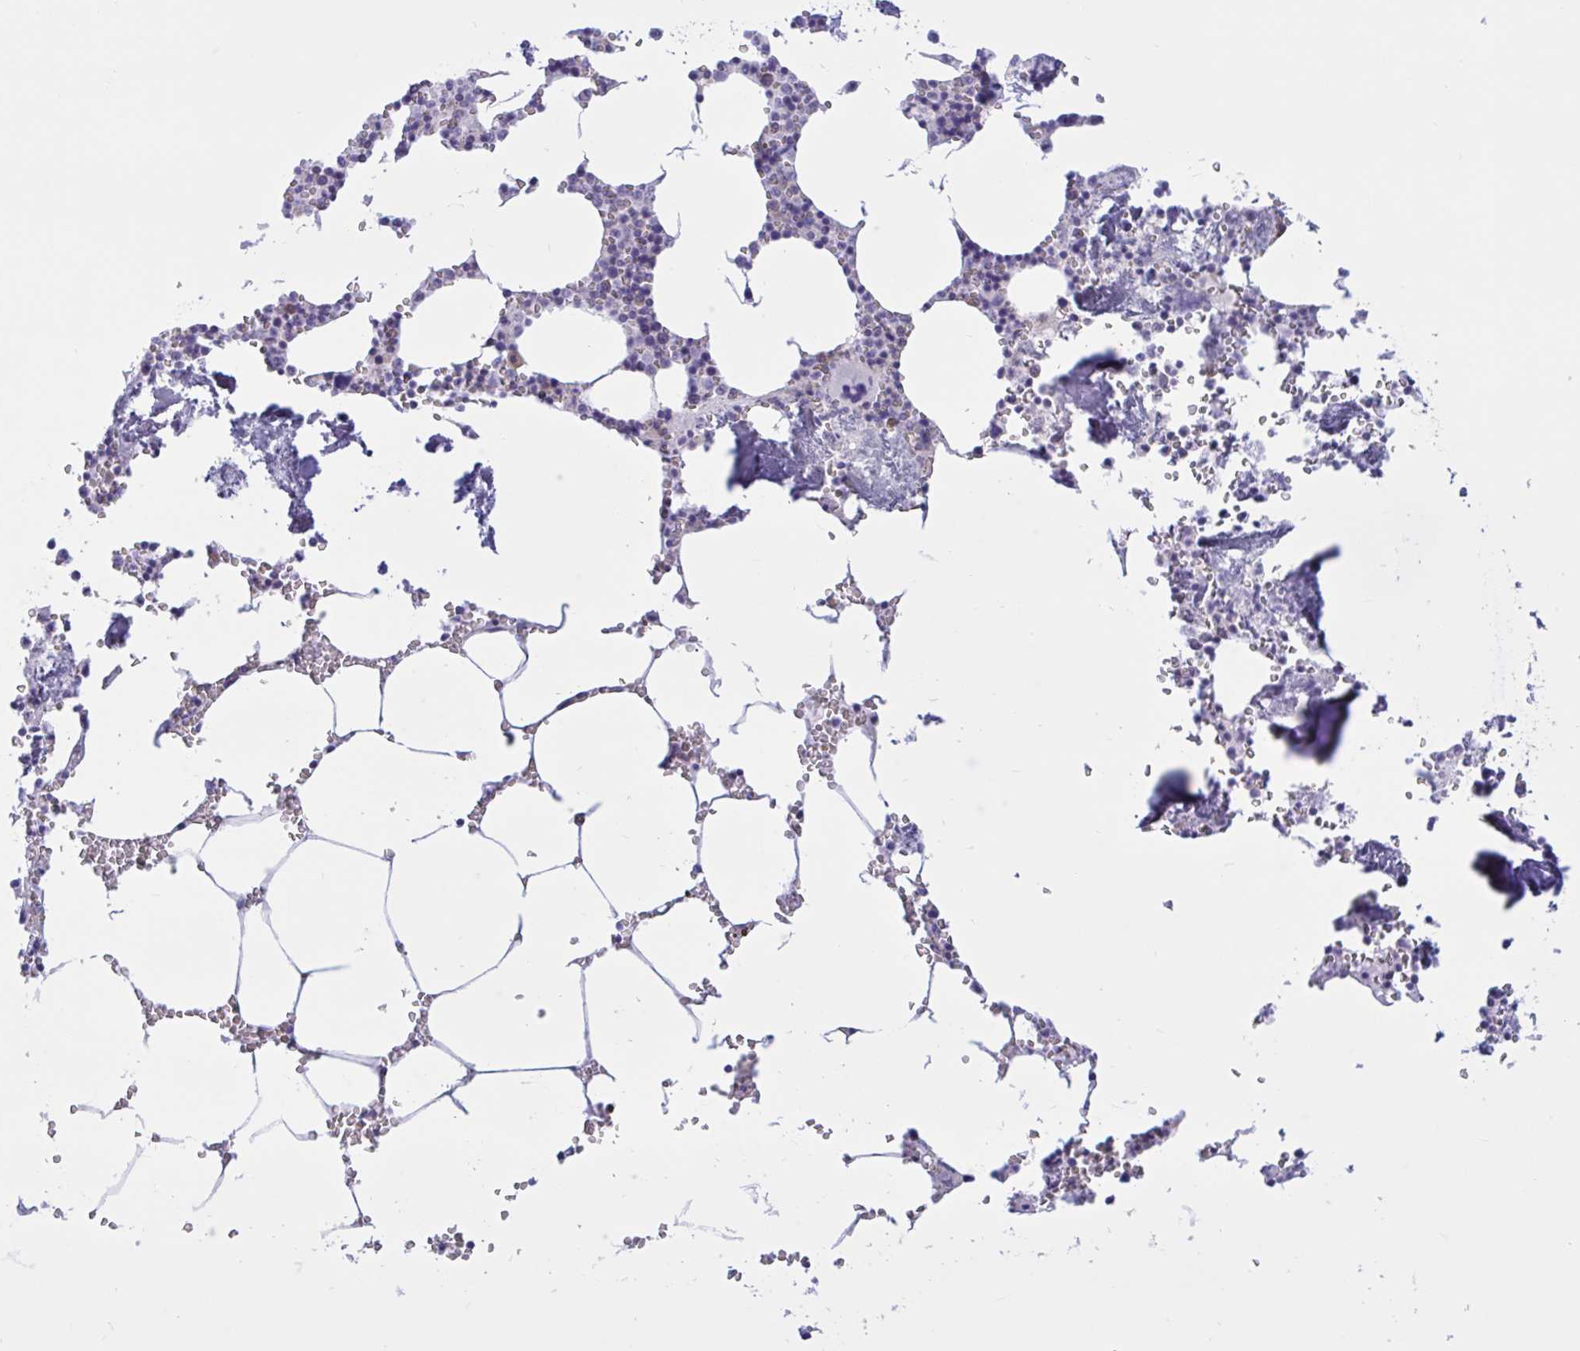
{"staining": {"intensity": "moderate", "quantity": "<25%", "location": "cytoplasmic/membranous"}, "tissue": "bone marrow", "cell_type": "Hematopoietic cells", "image_type": "normal", "snomed": [{"axis": "morphology", "description": "Normal tissue, NOS"}, {"axis": "topography", "description": "Bone marrow"}], "caption": "This micrograph reveals immunohistochemistry staining of normal bone marrow, with low moderate cytoplasmic/membranous positivity in about <25% of hematopoietic cells.", "gene": "CAMLG", "patient": {"sex": "male", "age": 54}}